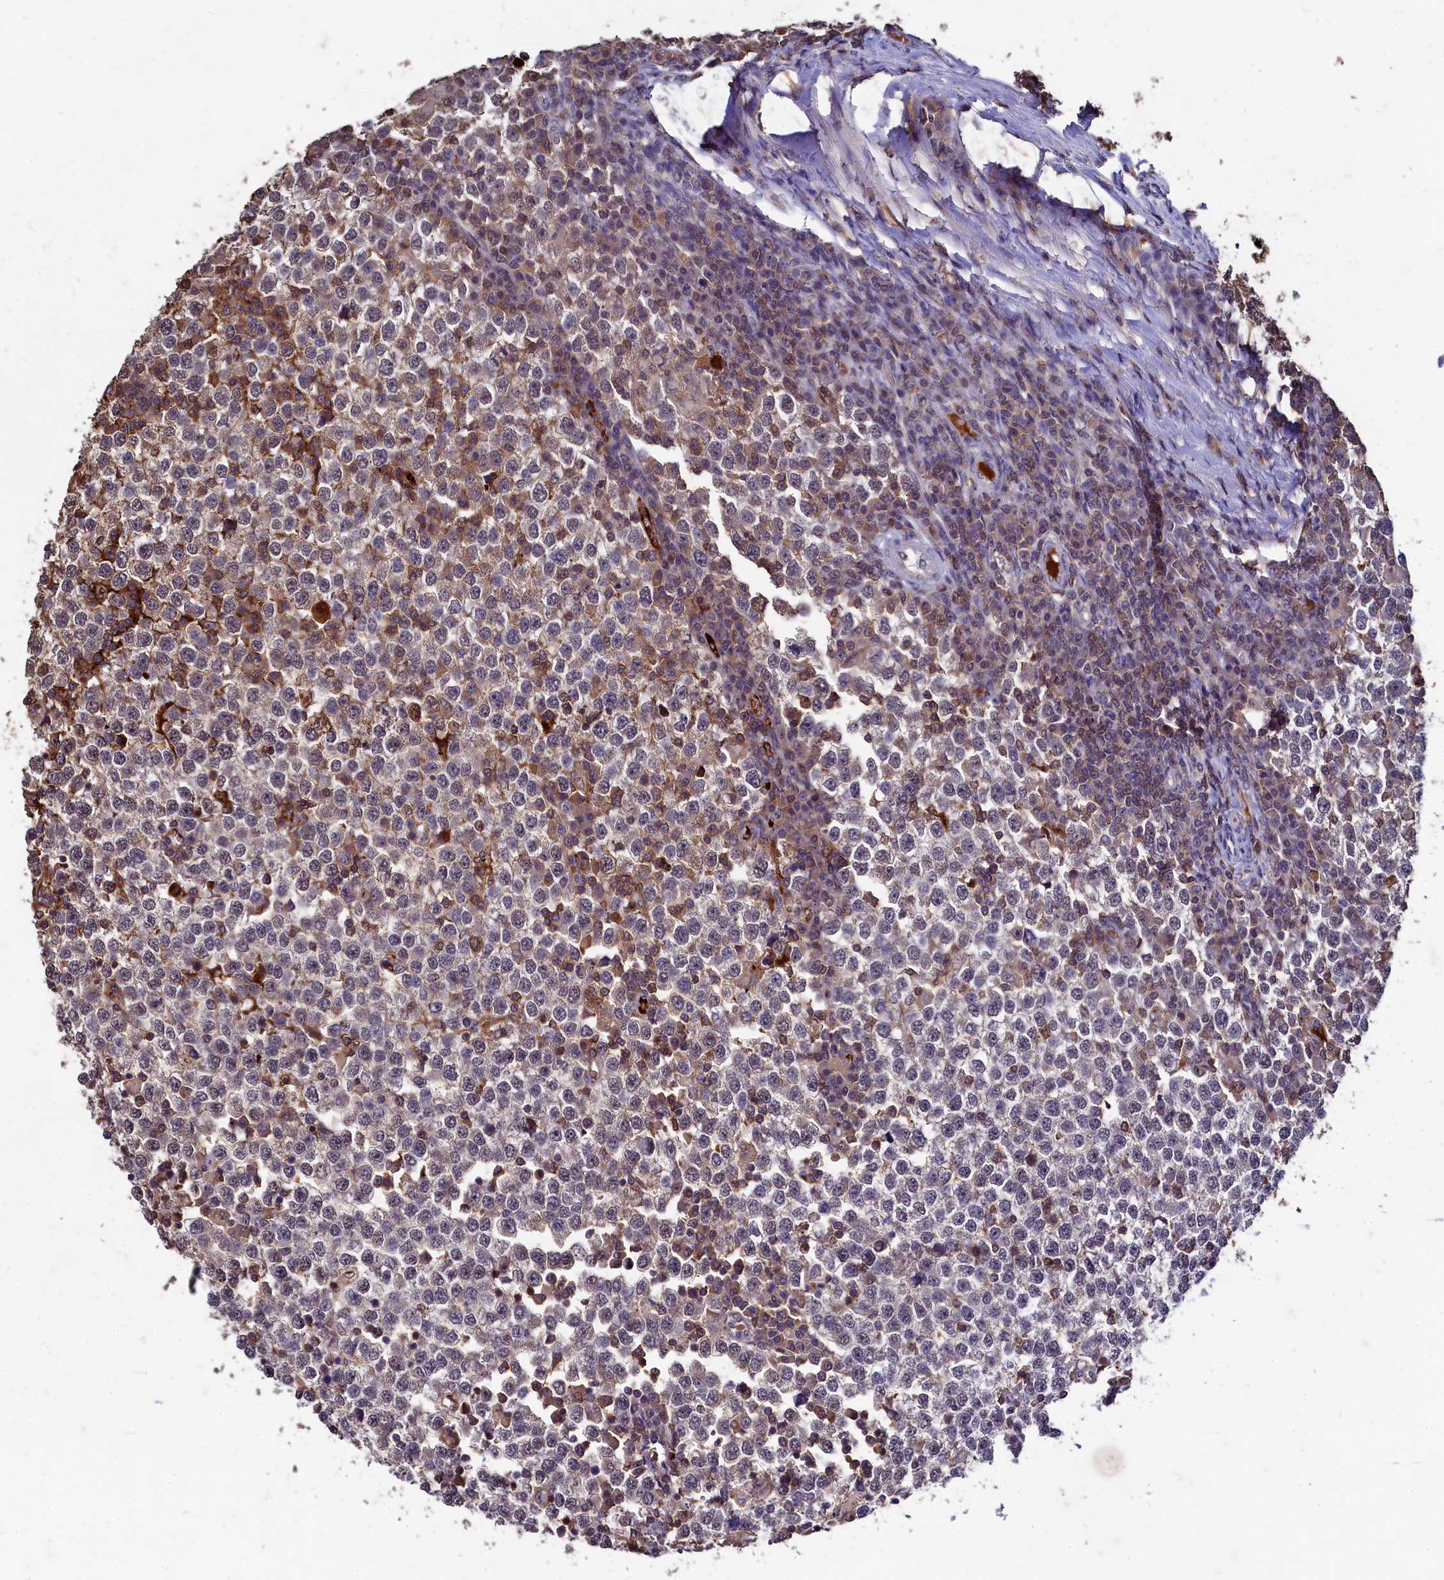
{"staining": {"intensity": "moderate", "quantity": "<25%", "location": "cytoplasmic/membranous"}, "tissue": "testis cancer", "cell_type": "Tumor cells", "image_type": "cancer", "snomed": [{"axis": "morphology", "description": "Seminoma, NOS"}, {"axis": "topography", "description": "Testis"}], "caption": "Immunohistochemical staining of seminoma (testis) displays moderate cytoplasmic/membranous protein staining in approximately <25% of tumor cells.", "gene": "CSTPP1", "patient": {"sex": "male", "age": 65}}